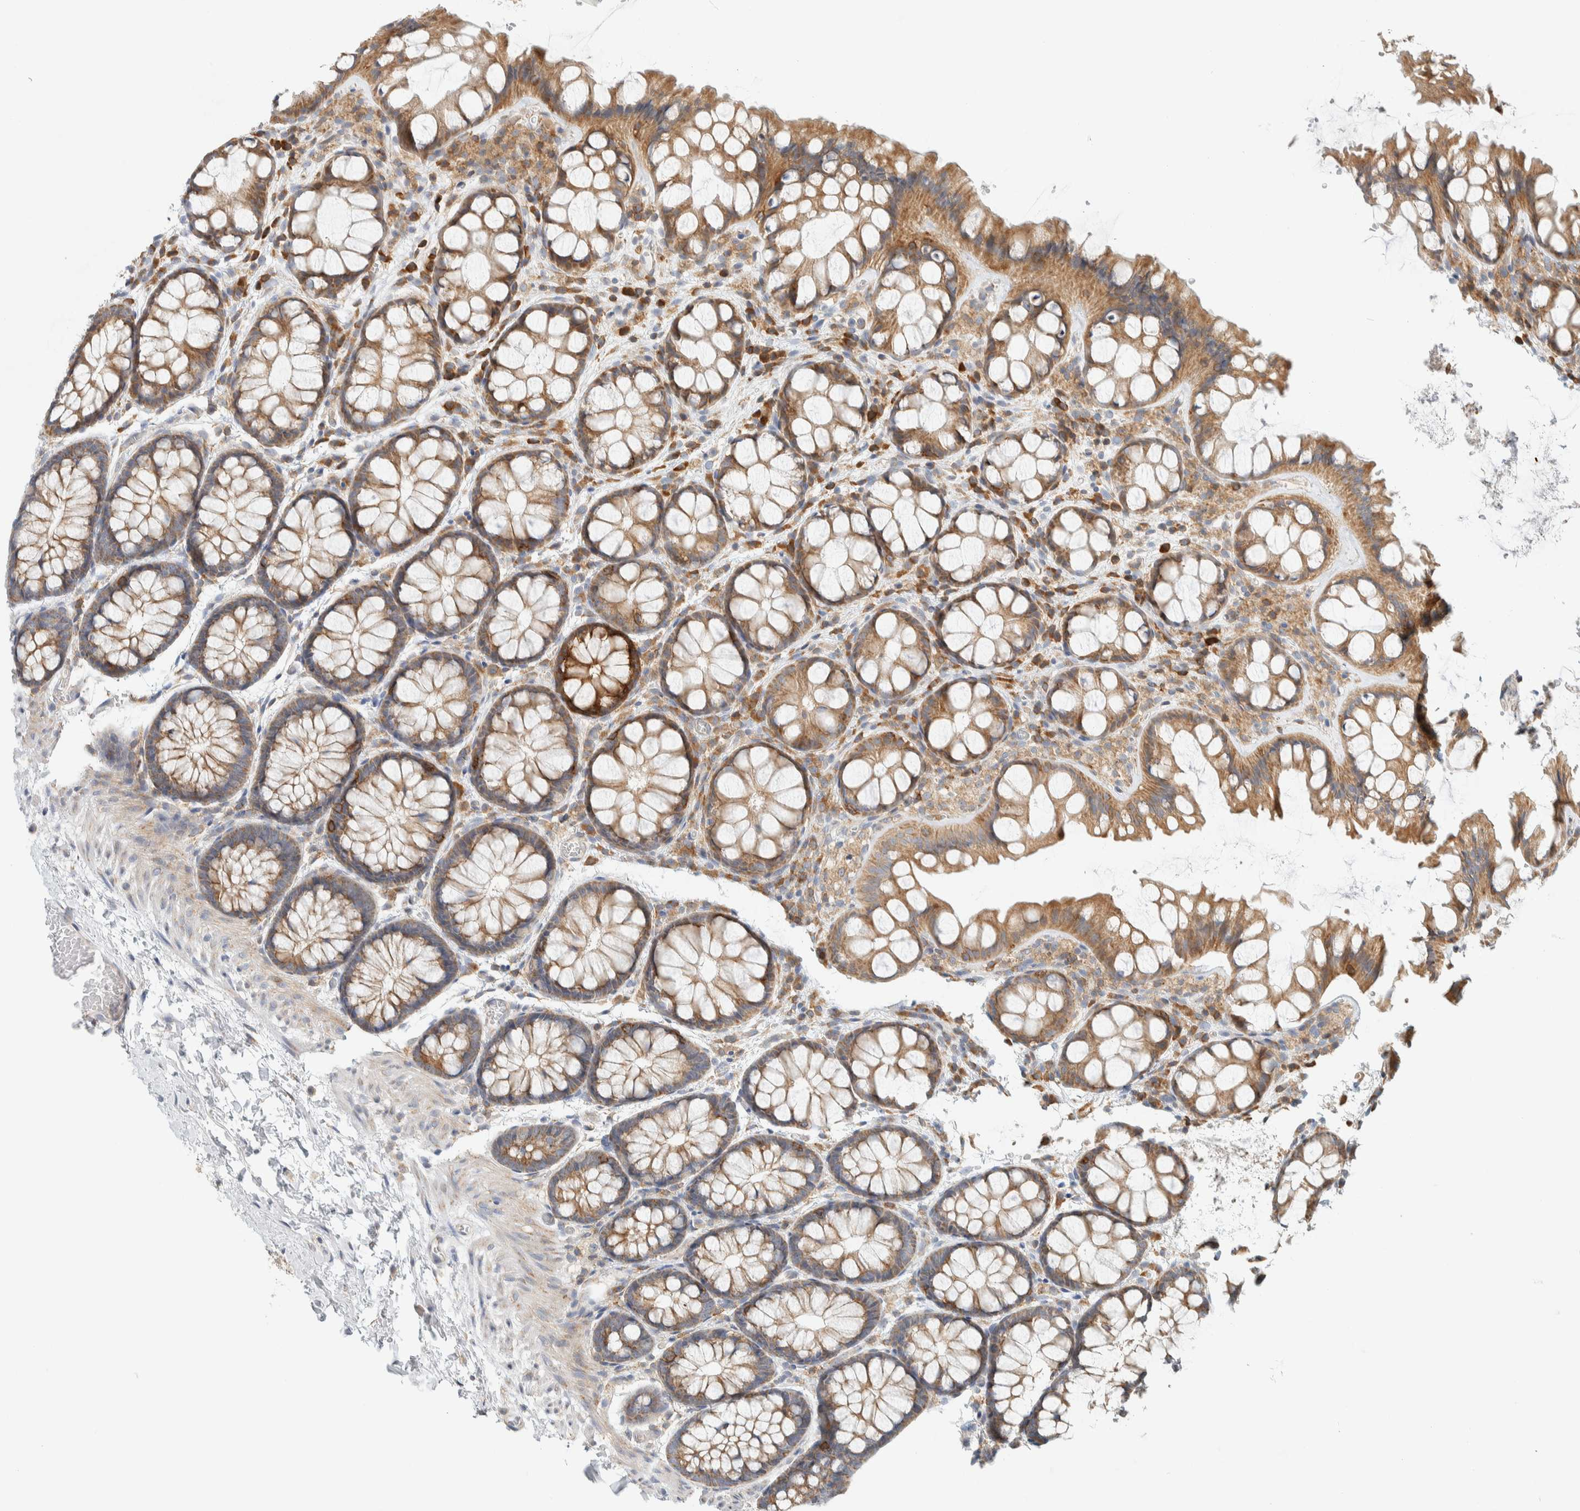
{"staining": {"intensity": "weak", "quantity": ">75%", "location": "cytoplasmic/membranous"}, "tissue": "colon", "cell_type": "Endothelial cells", "image_type": "normal", "snomed": [{"axis": "morphology", "description": "Normal tissue, NOS"}, {"axis": "topography", "description": "Colon"}], "caption": "The micrograph exhibits staining of benign colon, revealing weak cytoplasmic/membranous protein staining (brown color) within endothelial cells.", "gene": "CCDC57", "patient": {"sex": "male", "age": 47}}